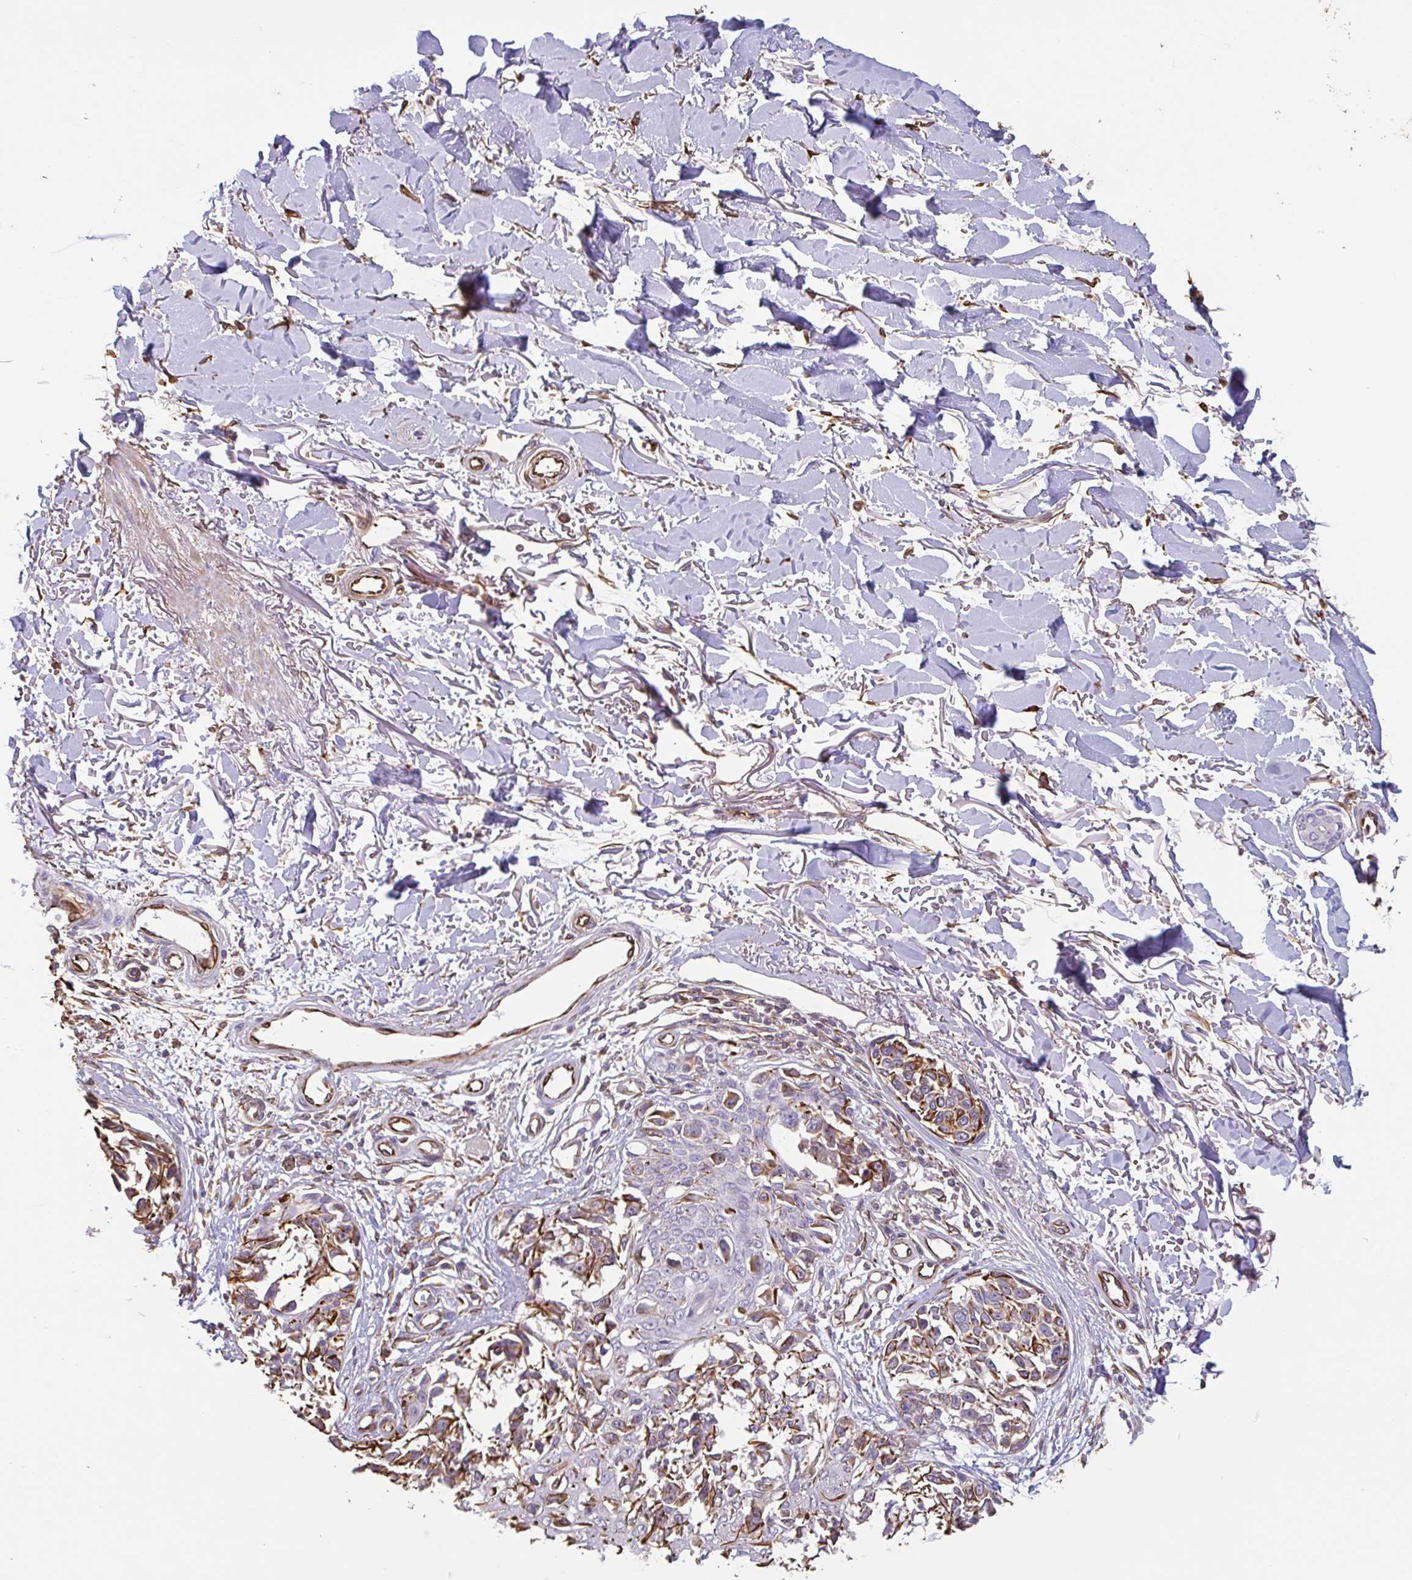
{"staining": {"intensity": "moderate", "quantity": "25%-75%", "location": "cytoplasmic/membranous"}, "tissue": "melanoma", "cell_type": "Tumor cells", "image_type": "cancer", "snomed": [{"axis": "morphology", "description": "Malignant melanoma, NOS"}, {"axis": "topography", "description": "Skin"}], "caption": "Immunohistochemistry image of neoplastic tissue: human melanoma stained using IHC demonstrates medium levels of moderate protein expression localized specifically in the cytoplasmic/membranous of tumor cells, appearing as a cytoplasmic/membranous brown color.", "gene": "ZNF790", "patient": {"sex": "male", "age": 73}}